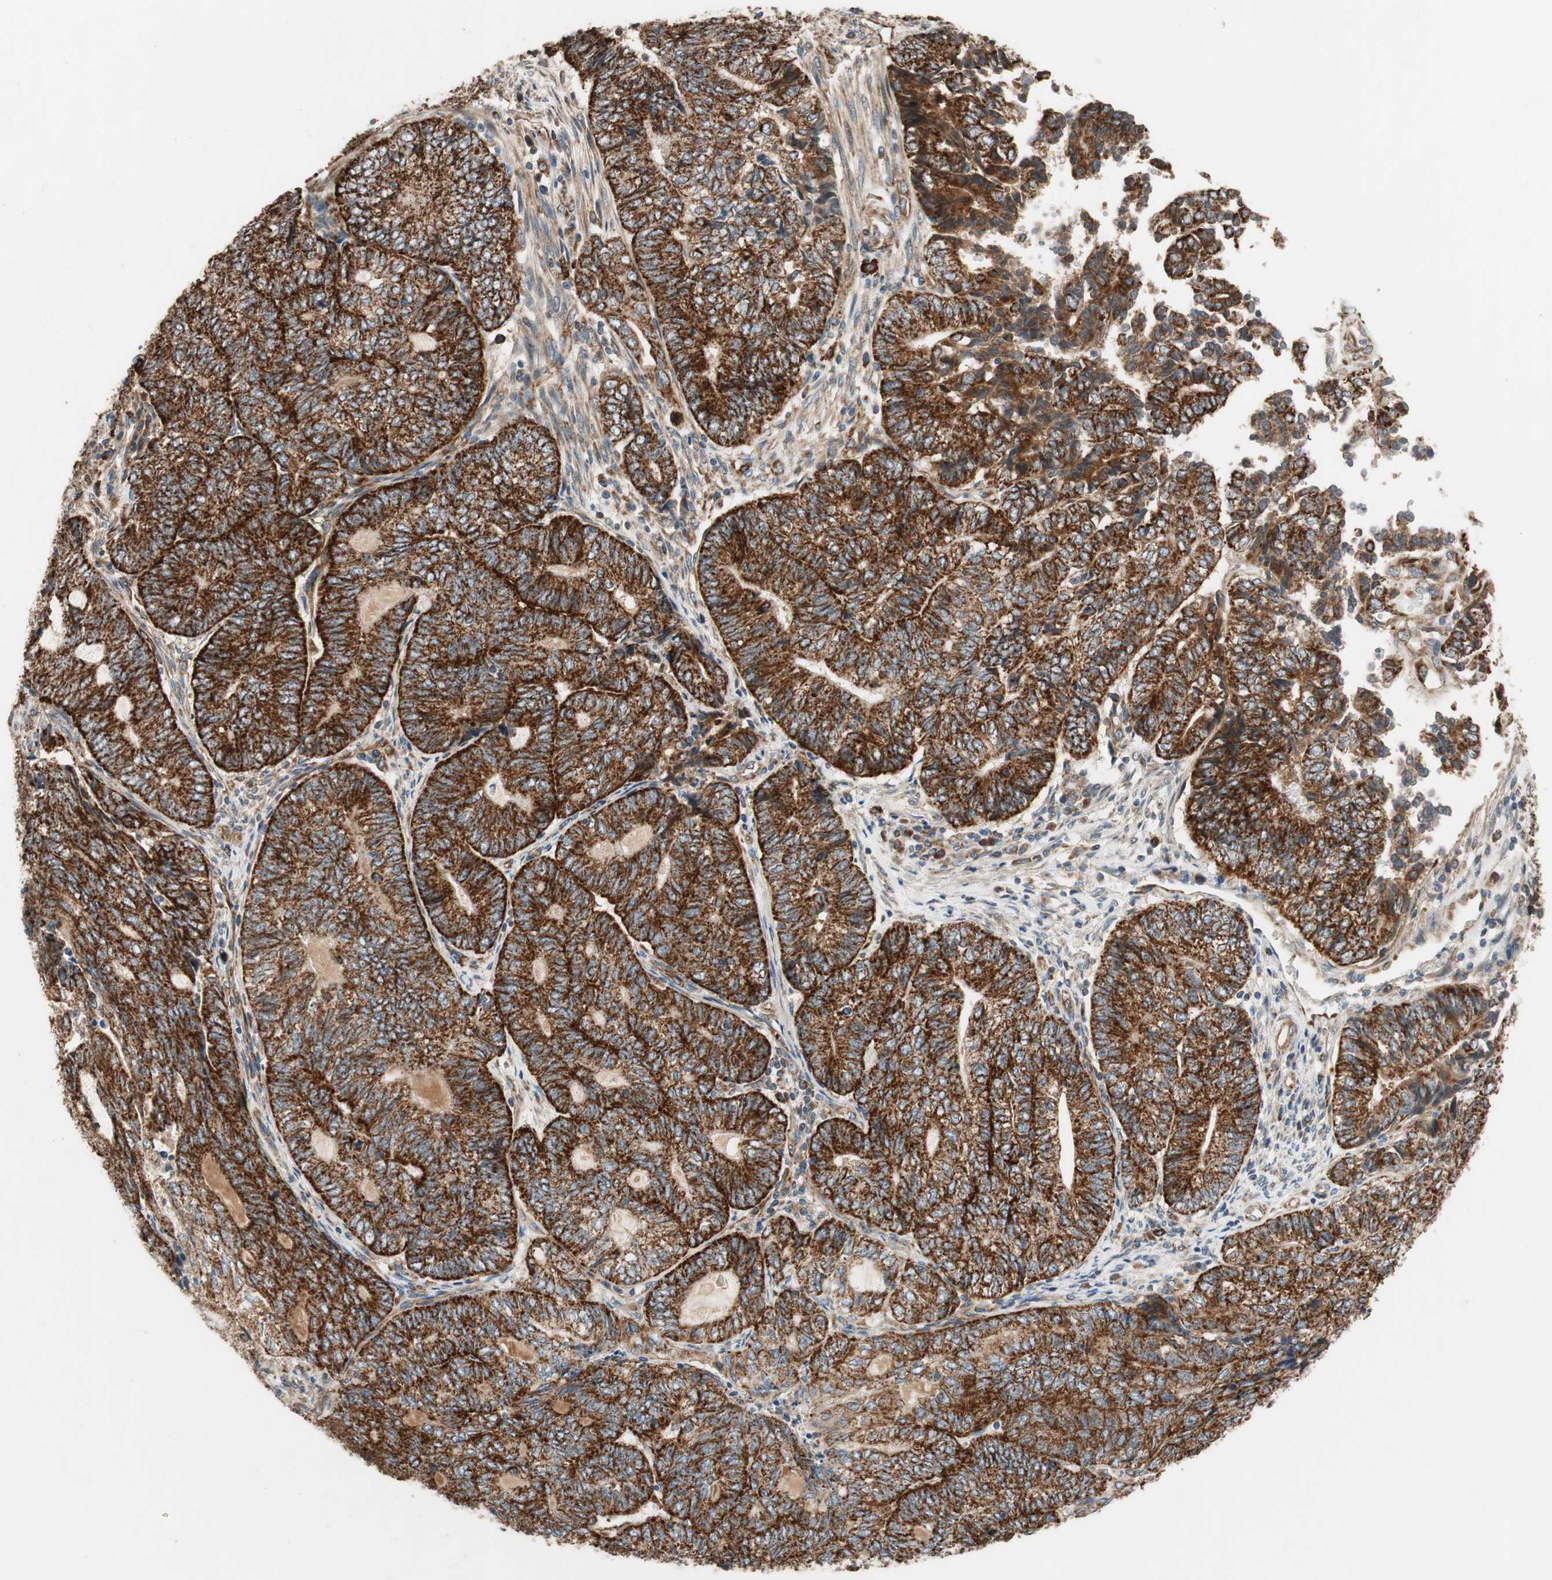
{"staining": {"intensity": "strong", "quantity": ">75%", "location": "cytoplasmic/membranous"}, "tissue": "endometrial cancer", "cell_type": "Tumor cells", "image_type": "cancer", "snomed": [{"axis": "morphology", "description": "Adenocarcinoma, NOS"}, {"axis": "topography", "description": "Uterus"}, {"axis": "topography", "description": "Endometrium"}], "caption": "The histopathology image exhibits staining of adenocarcinoma (endometrial), revealing strong cytoplasmic/membranous protein expression (brown color) within tumor cells.", "gene": "AKAP1", "patient": {"sex": "female", "age": 70}}